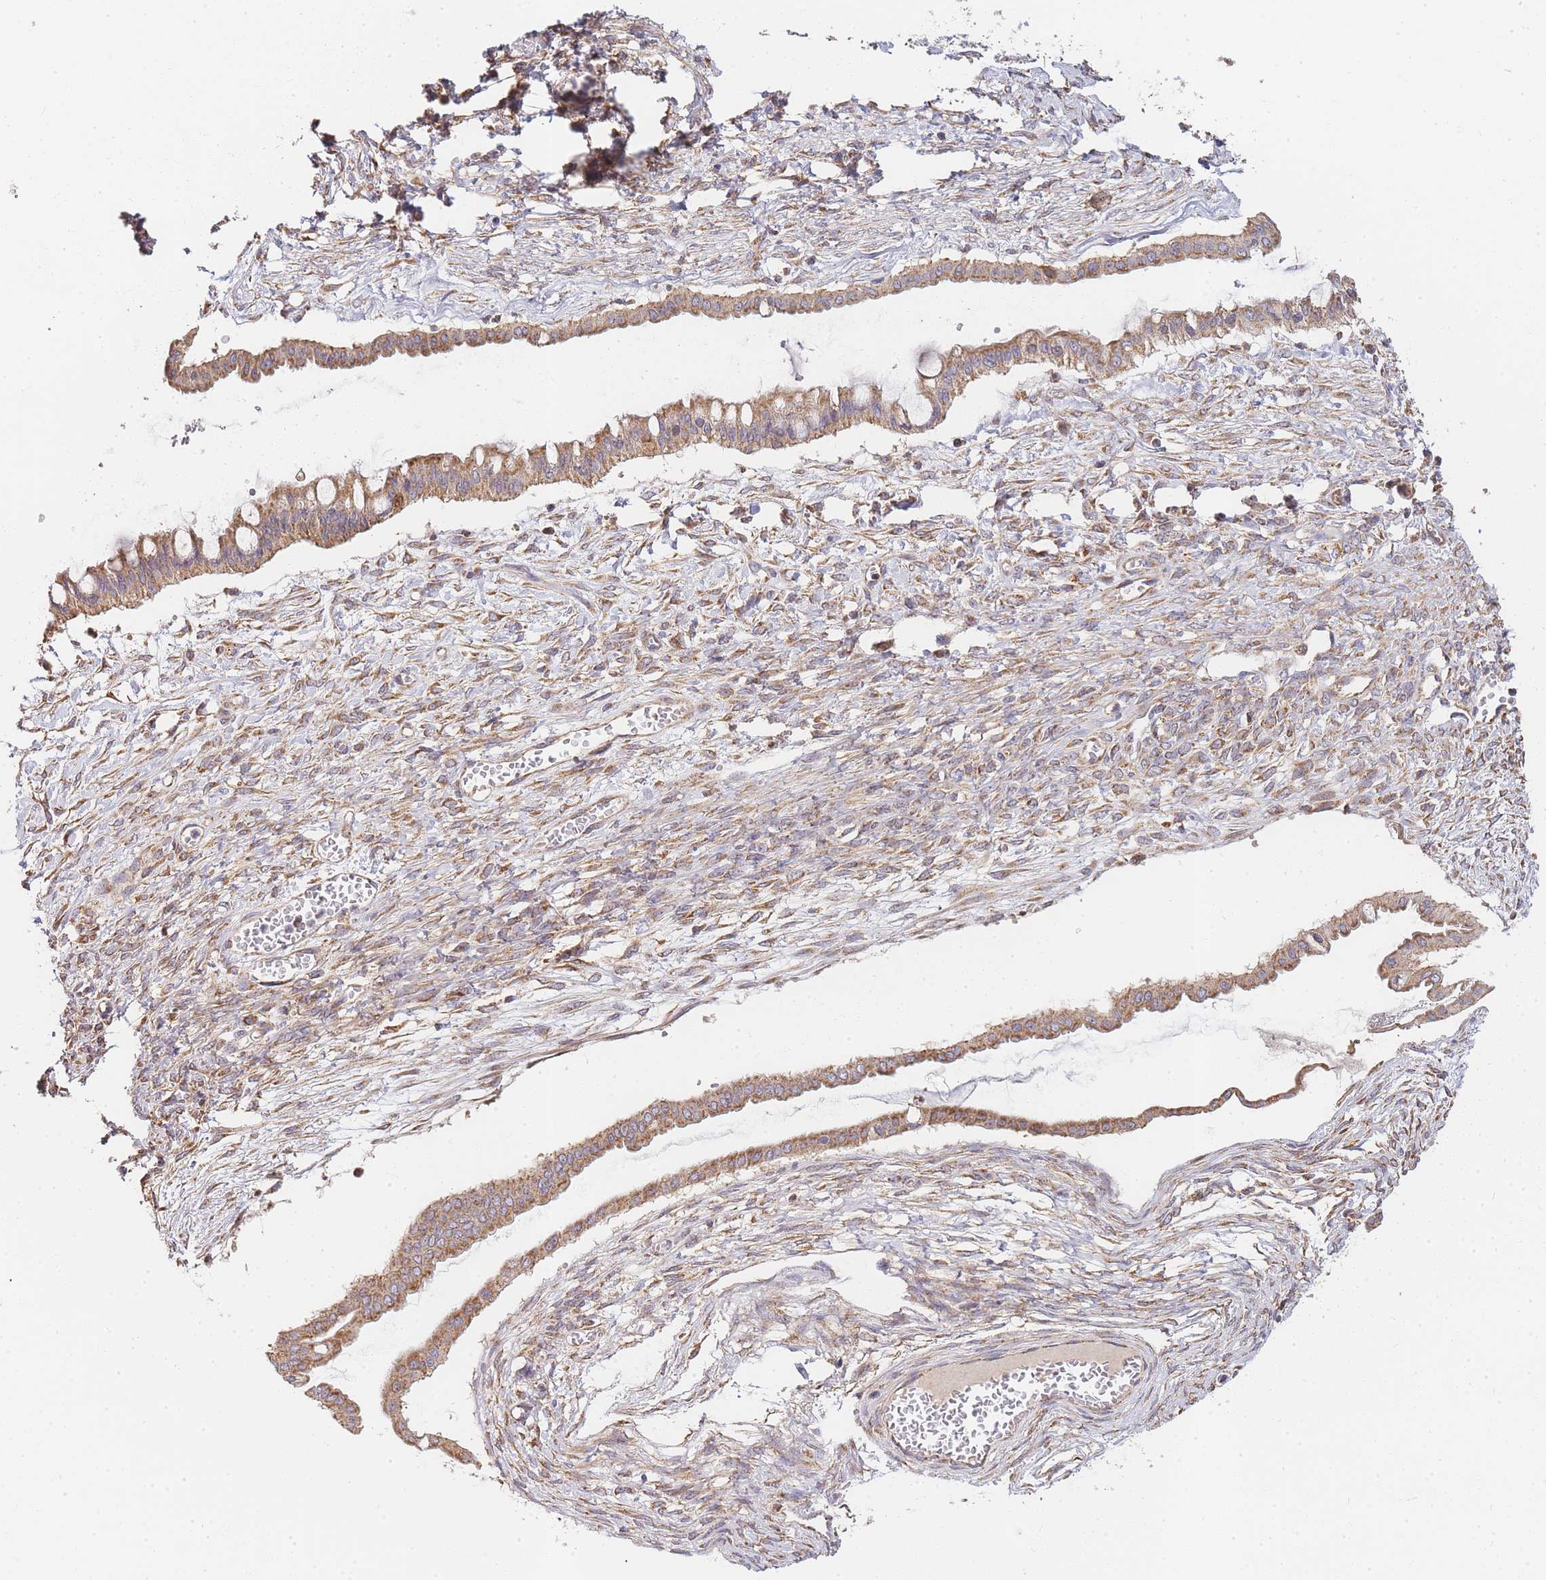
{"staining": {"intensity": "moderate", "quantity": ">75%", "location": "cytoplasmic/membranous"}, "tissue": "ovarian cancer", "cell_type": "Tumor cells", "image_type": "cancer", "snomed": [{"axis": "morphology", "description": "Cystadenocarcinoma, mucinous, NOS"}, {"axis": "topography", "description": "Ovary"}], "caption": "Ovarian mucinous cystadenocarcinoma stained with DAB IHC displays medium levels of moderate cytoplasmic/membranous positivity in about >75% of tumor cells.", "gene": "ADCY9", "patient": {"sex": "female", "age": 73}}